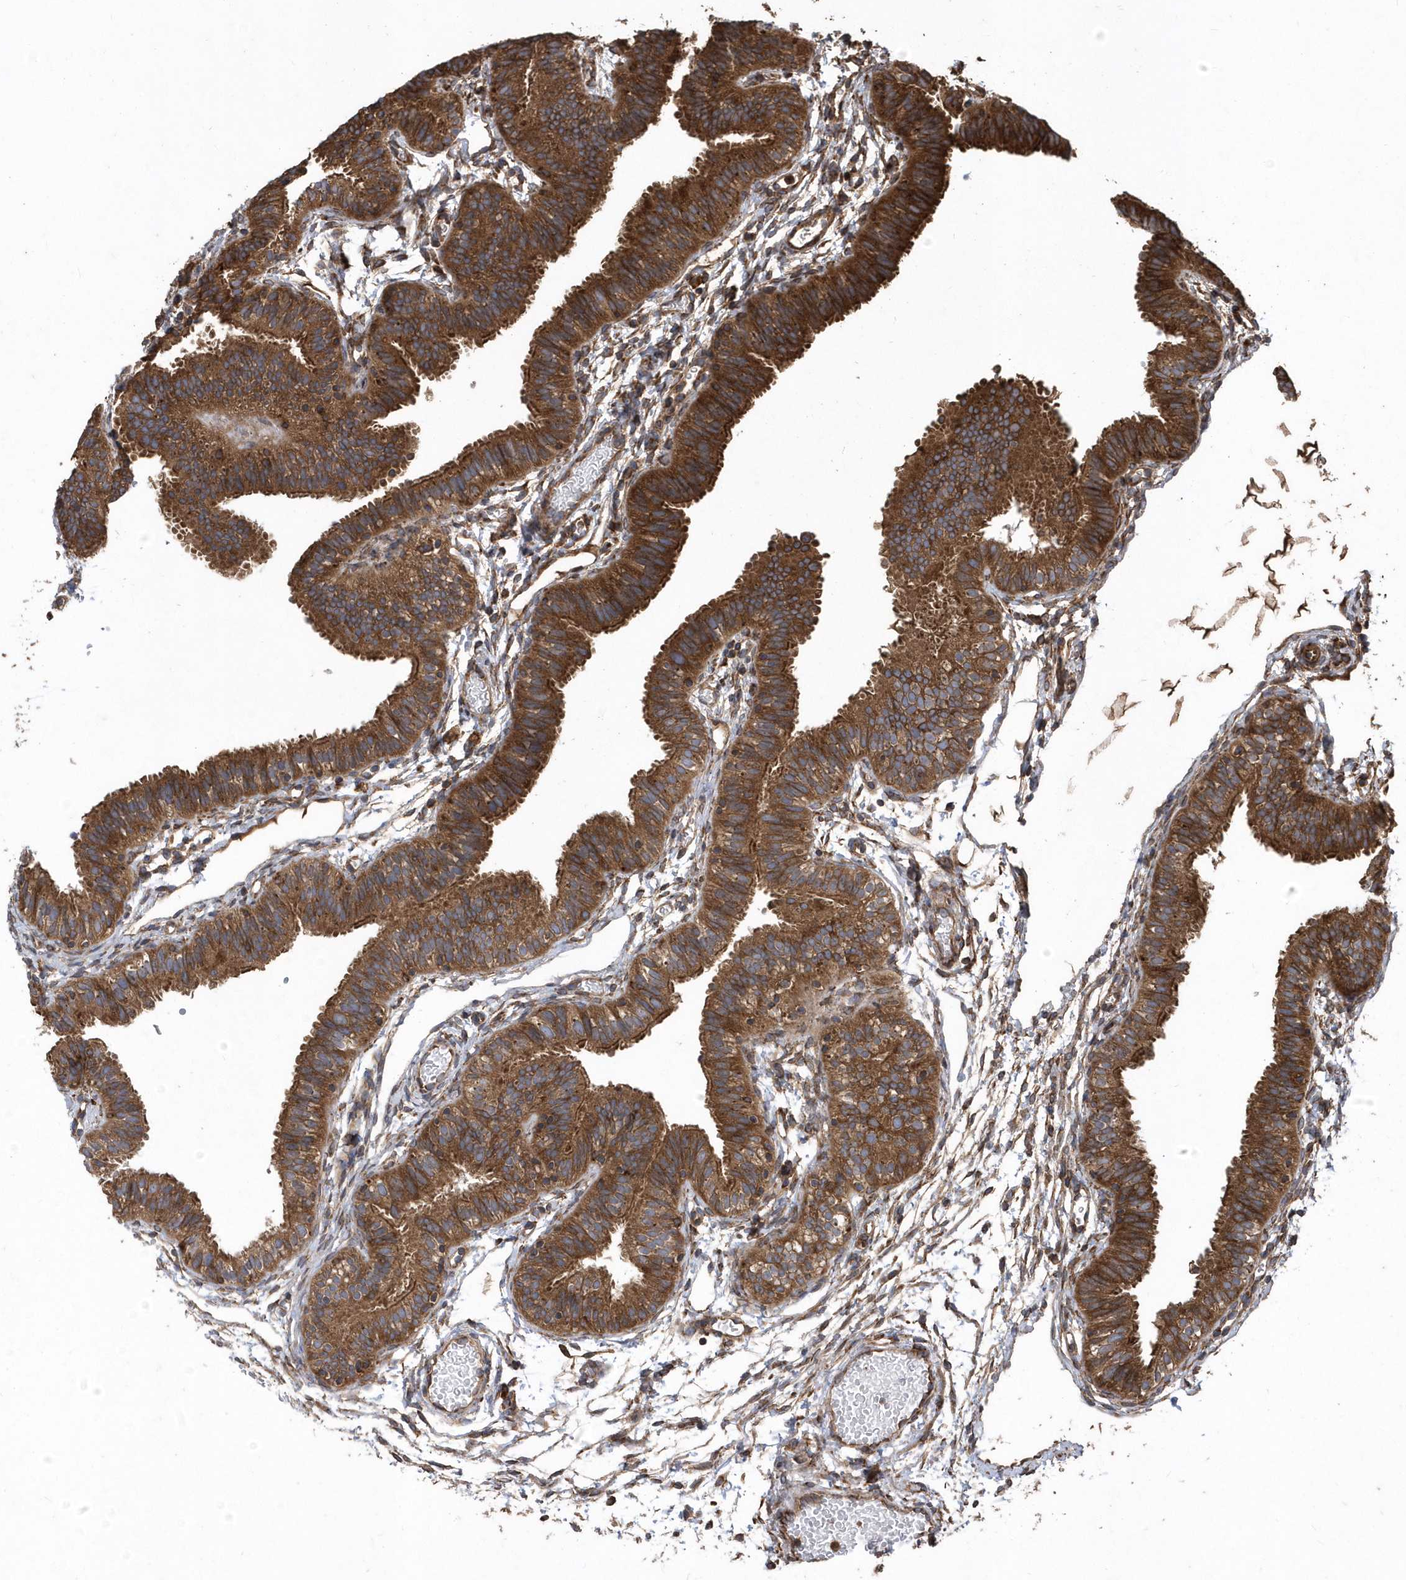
{"staining": {"intensity": "moderate", "quantity": ">75%", "location": "cytoplasmic/membranous"}, "tissue": "fallopian tube", "cell_type": "Glandular cells", "image_type": "normal", "snomed": [{"axis": "morphology", "description": "Normal tissue, NOS"}, {"axis": "topography", "description": "Fallopian tube"}], "caption": "A histopathology image showing moderate cytoplasmic/membranous positivity in about >75% of glandular cells in unremarkable fallopian tube, as visualized by brown immunohistochemical staining.", "gene": "WASHC5", "patient": {"sex": "female", "age": 35}}